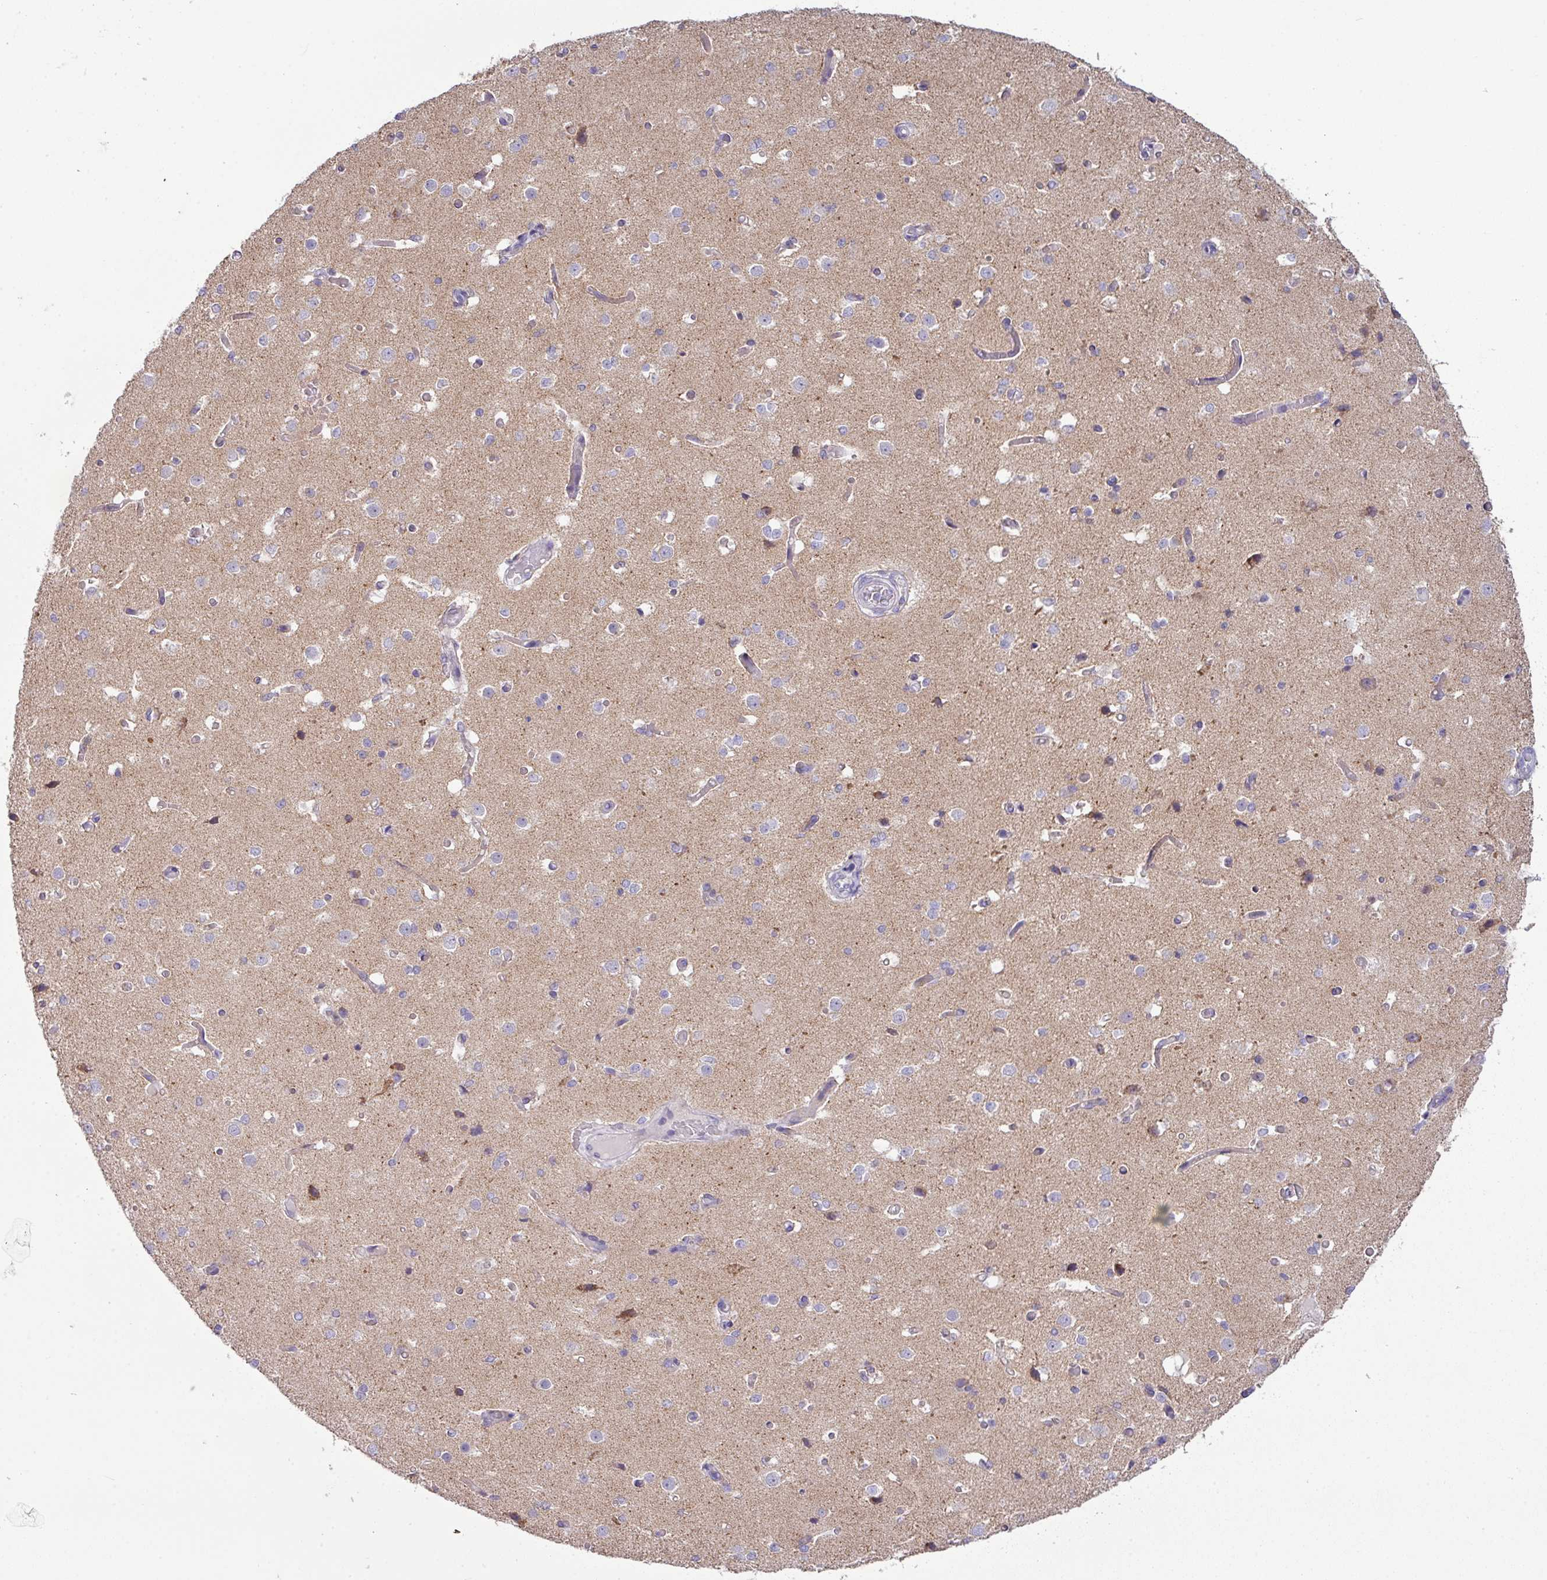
{"staining": {"intensity": "negative", "quantity": "none", "location": "none"}, "tissue": "cerebral cortex", "cell_type": "Endothelial cells", "image_type": "normal", "snomed": [{"axis": "morphology", "description": "Normal tissue, NOS"}, {"axis": "morphology", "description": "Inflammation, NOS"}, {"axis": "topography", "description": "Cerebral cortex"}], "caption": "Image shows no significant protein staining in endothelial cells of normal cerebral cortex. (DAB (3,3'-diaminobenzidine) immunohistochemistry, high magnification).", "gene": "TRAPPC1", "patient": {"sex": "male", "age": 6}}